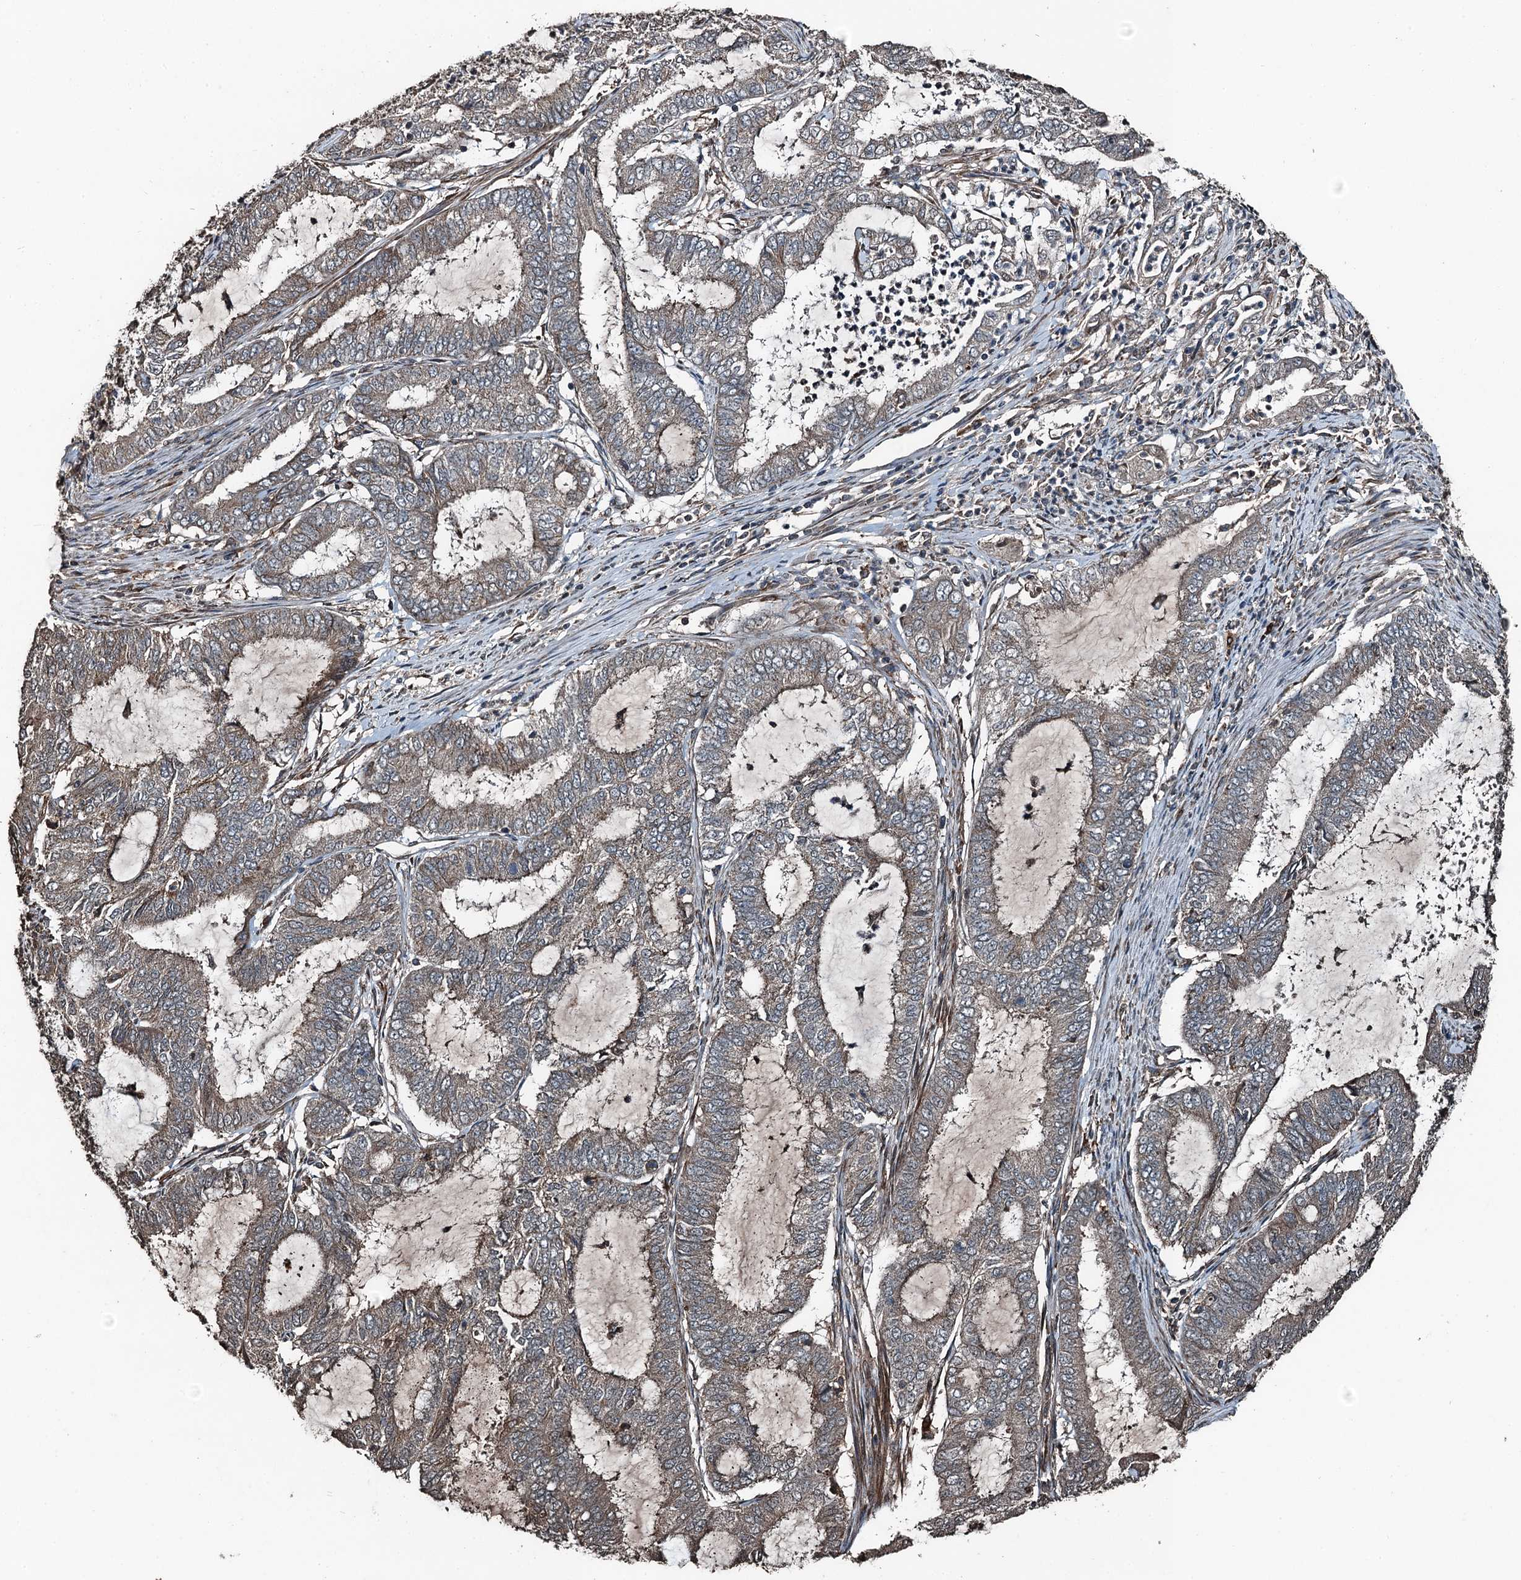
{"staining": {"intensity": "weak", "quantity": "<25%", "location": "cytoplasmic/membranous"}, "tissue": "endometrial cancer", "cell_type": "Tumor cells", "image_type": "cancer", "snomed": [{"axis": "morphology", "description": "Adenocarcinoma, NOS"}, {"axis": "topography", "description": "Endometrium"}], "caption": "Immunohistochemistry (IHC) histopathology image of human endometrial adenocarcinoma stained for a protein (brown), which displays no staining in tumor cells.", "gene": "TCTN1", "patient": {"sex": "female", "age": 51}}